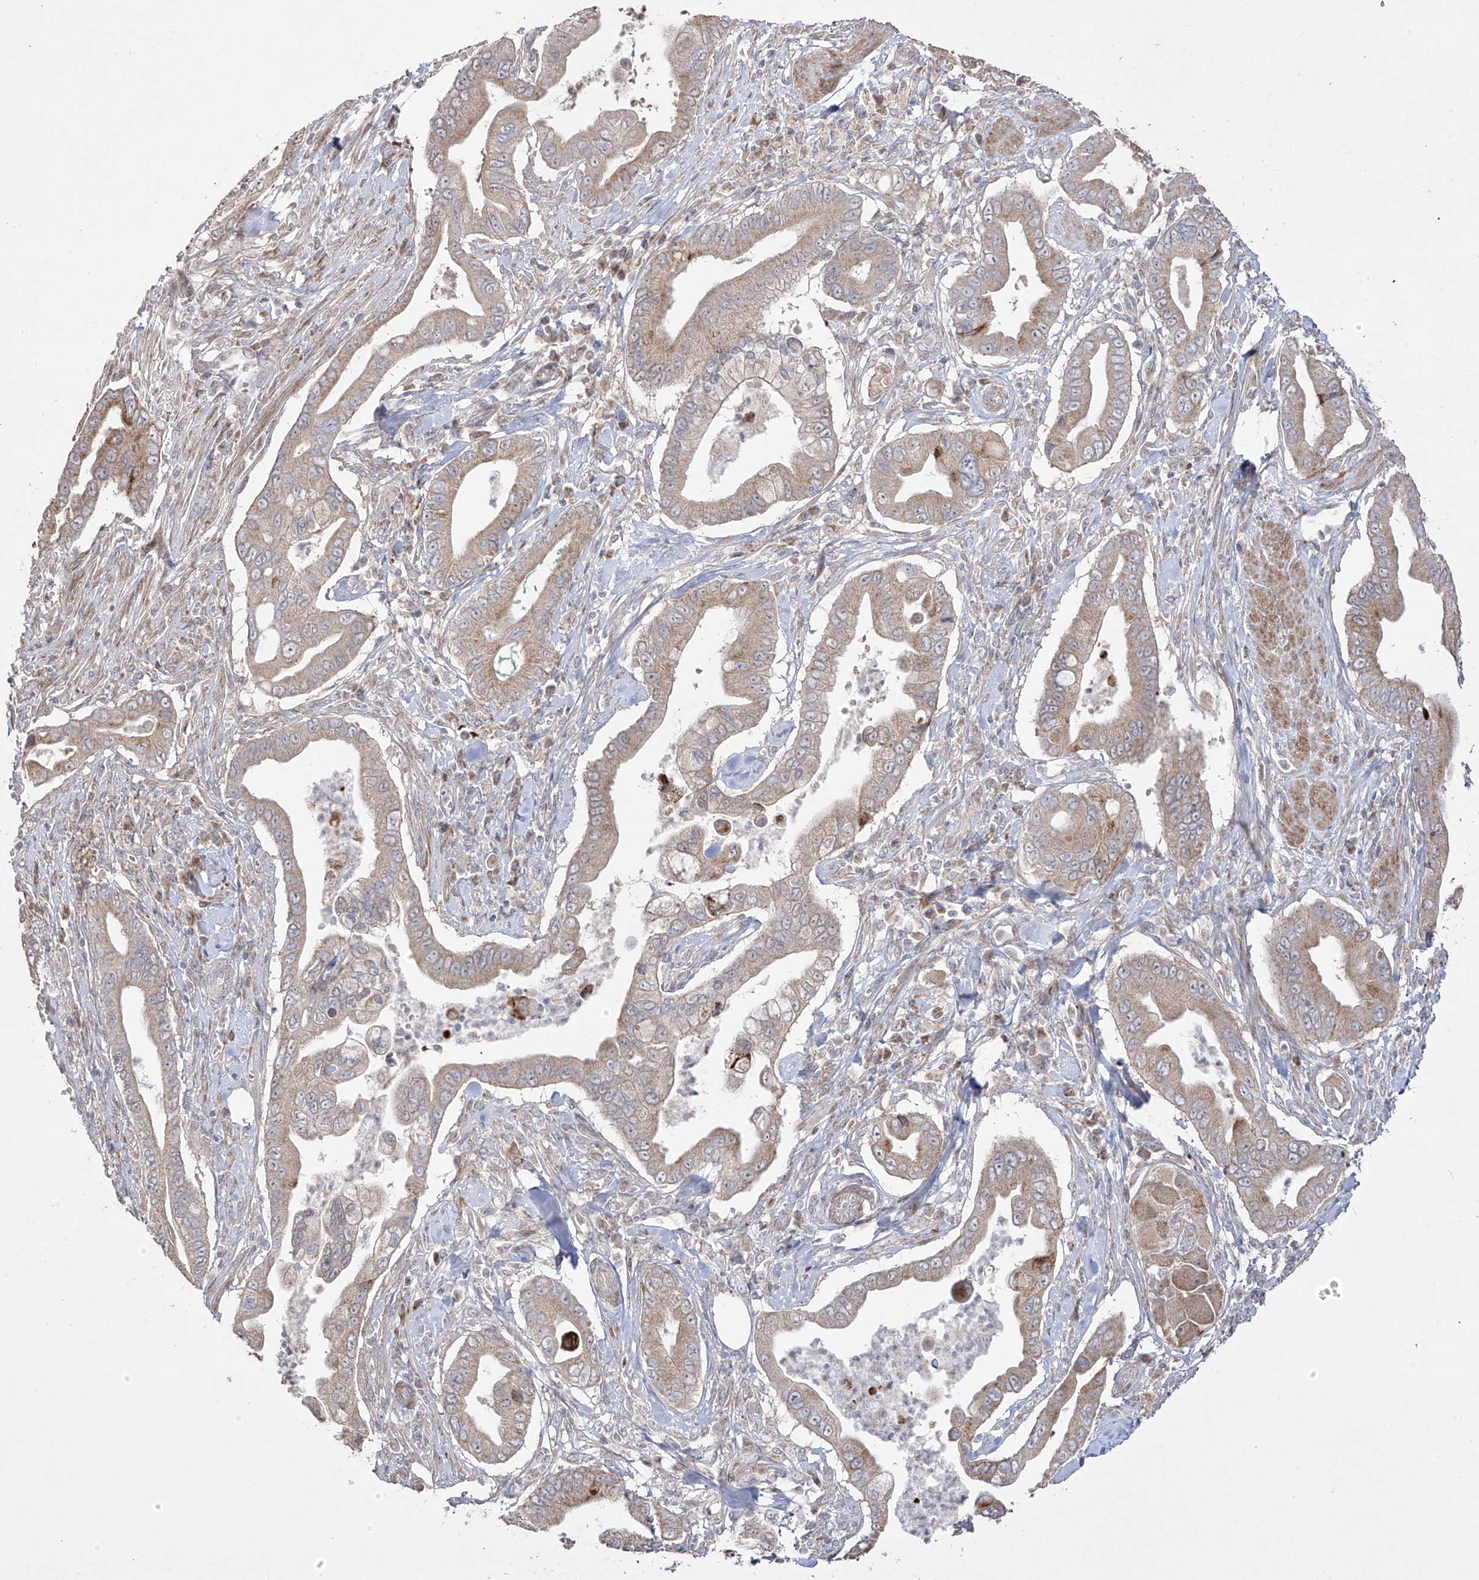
{"staining": {"intensity": "weak", "quantity": ">75%", "location": "cytoplasmic/membranous"}, "tissue": "pancreatic cancer", "cell_type": "Tumor cells", "image_type": "cancer", "snomed": [{"axis": "morphology", "description": "Adenocarcinoma, NOS"}, {"axis": "topography", "description": "Pancreas"}], "caption": "Weak cytoplasmic/membranous expression for a protein is present in about >75% of tumor cells of pancreatic cancer (adenocarcinoma) using immunohistochemistry (IHC).", "gene": "YKT6", "patient": {"sex": "male", "age": 78}}